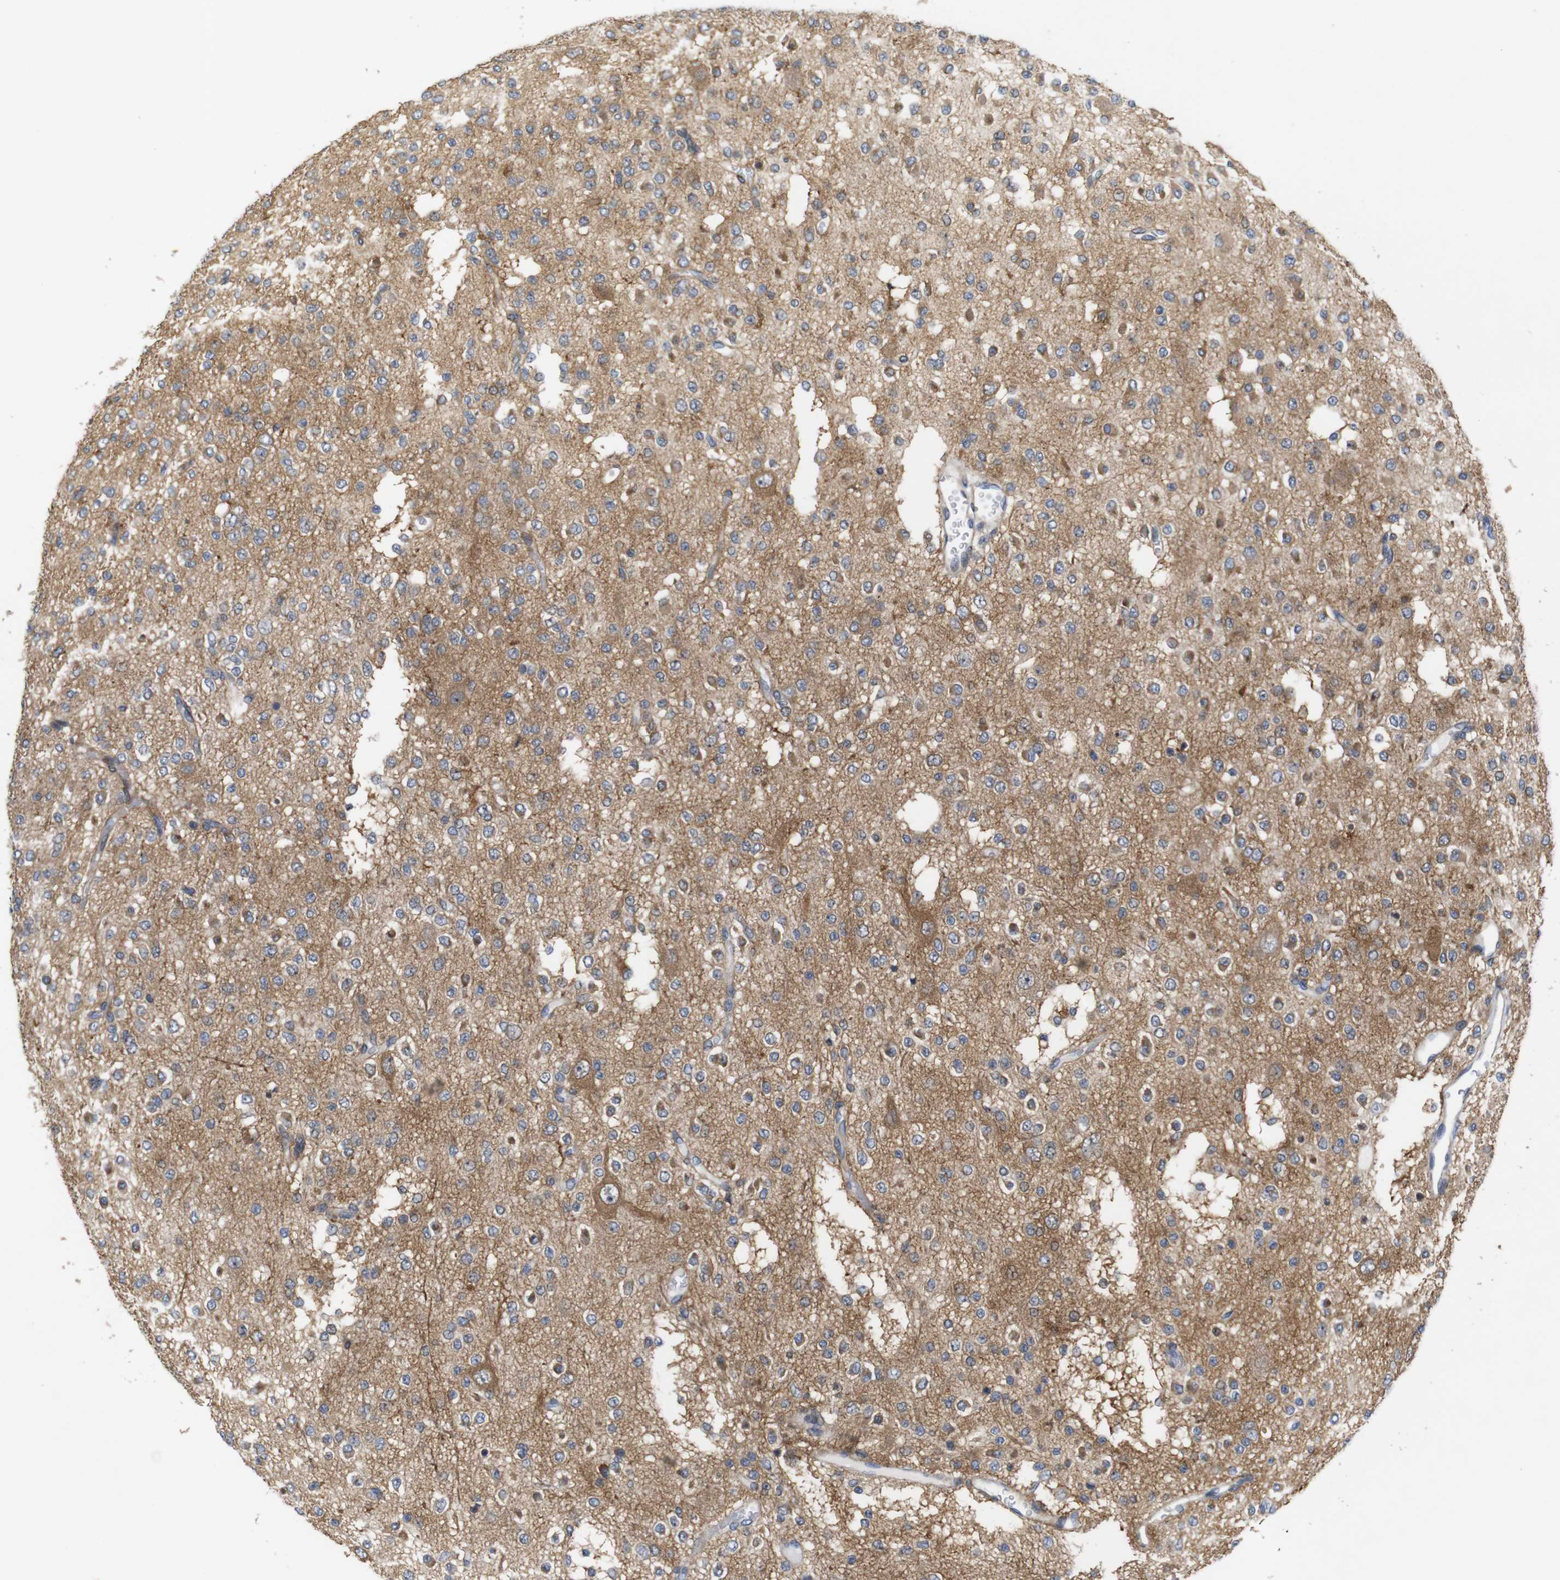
{"staining": {"intensity": "moderate", "quantity": ">75%", "location": "cytoplasmic/membranous"}, "tissue": "glioma", "cell_type": "Tumor cells", "image_type": "cancer", "snomed": [{"axis": "morphology", "description": "Glioma, malignant, Low grade"}, {"axis": "topography", "description": "Brain"}], "caption": "Human glioma stained with a brown dye reveals moderate cytoplasmic/membranous positive expression in approximately >75% of tumor cells.", "gene": "P3H2", "patient": {"sex": "male", "age": 38}}